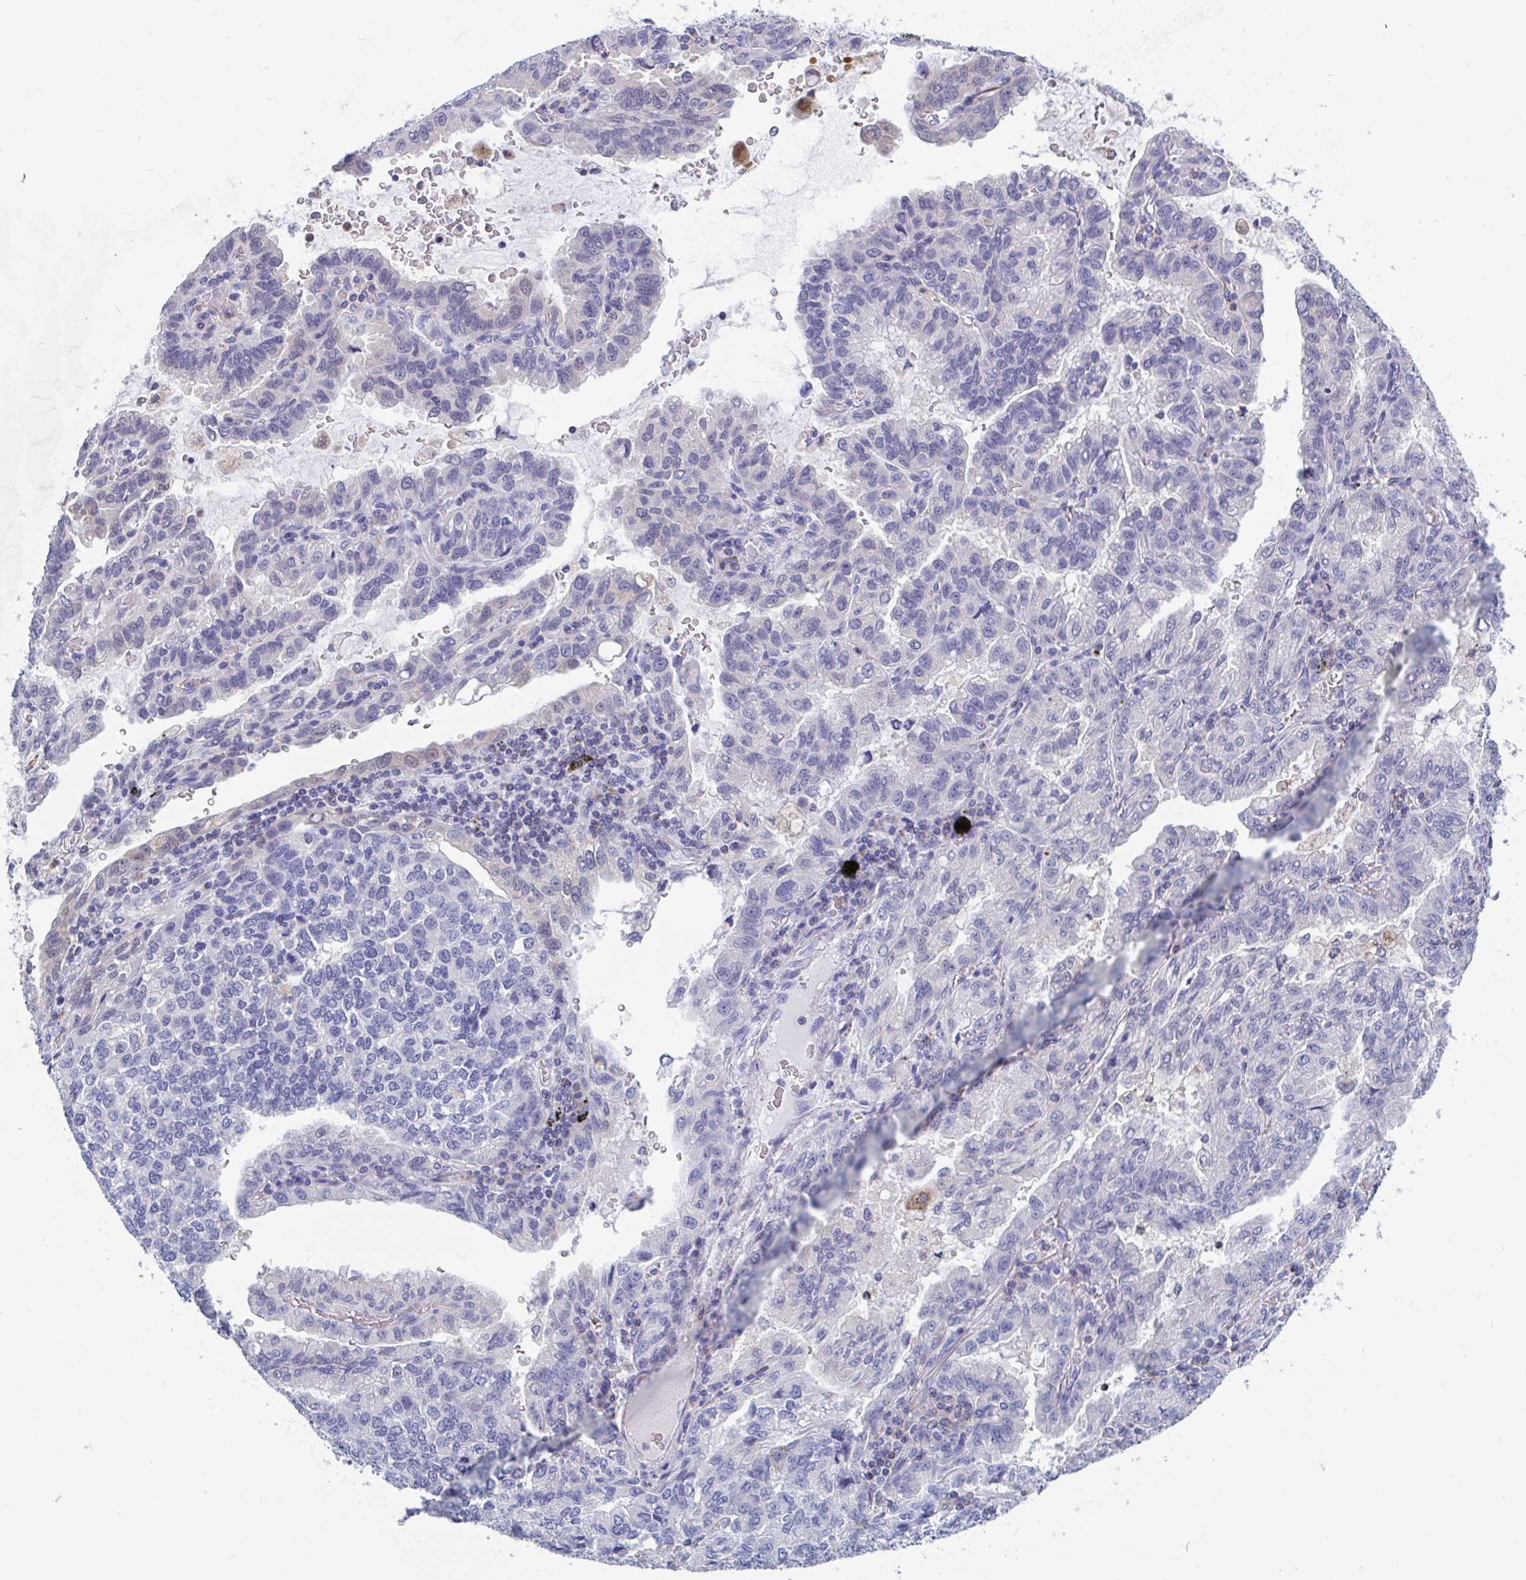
{"staining": {"intensity": "negative", "quantity": "none", "location": "none"}, "tissue": "lung cancer", "cell_type": "Tumor cells", "image_type": "cancer", "snomed": [{"axis": "morphology", "description": "Adenocarcinoma, NOS"}, {"axis": "topography", "description": "Lymph node"}, {"axis": "topography", "description": "Lung"}], "caption": "Human lung cancer (adenocarcinoma) stained for a protein using immunohistochemistry (IHC) exhibits no positivity in tumor cells.", "gene": "MGAM2", "patient": {"sex": "male", "age": 66}}